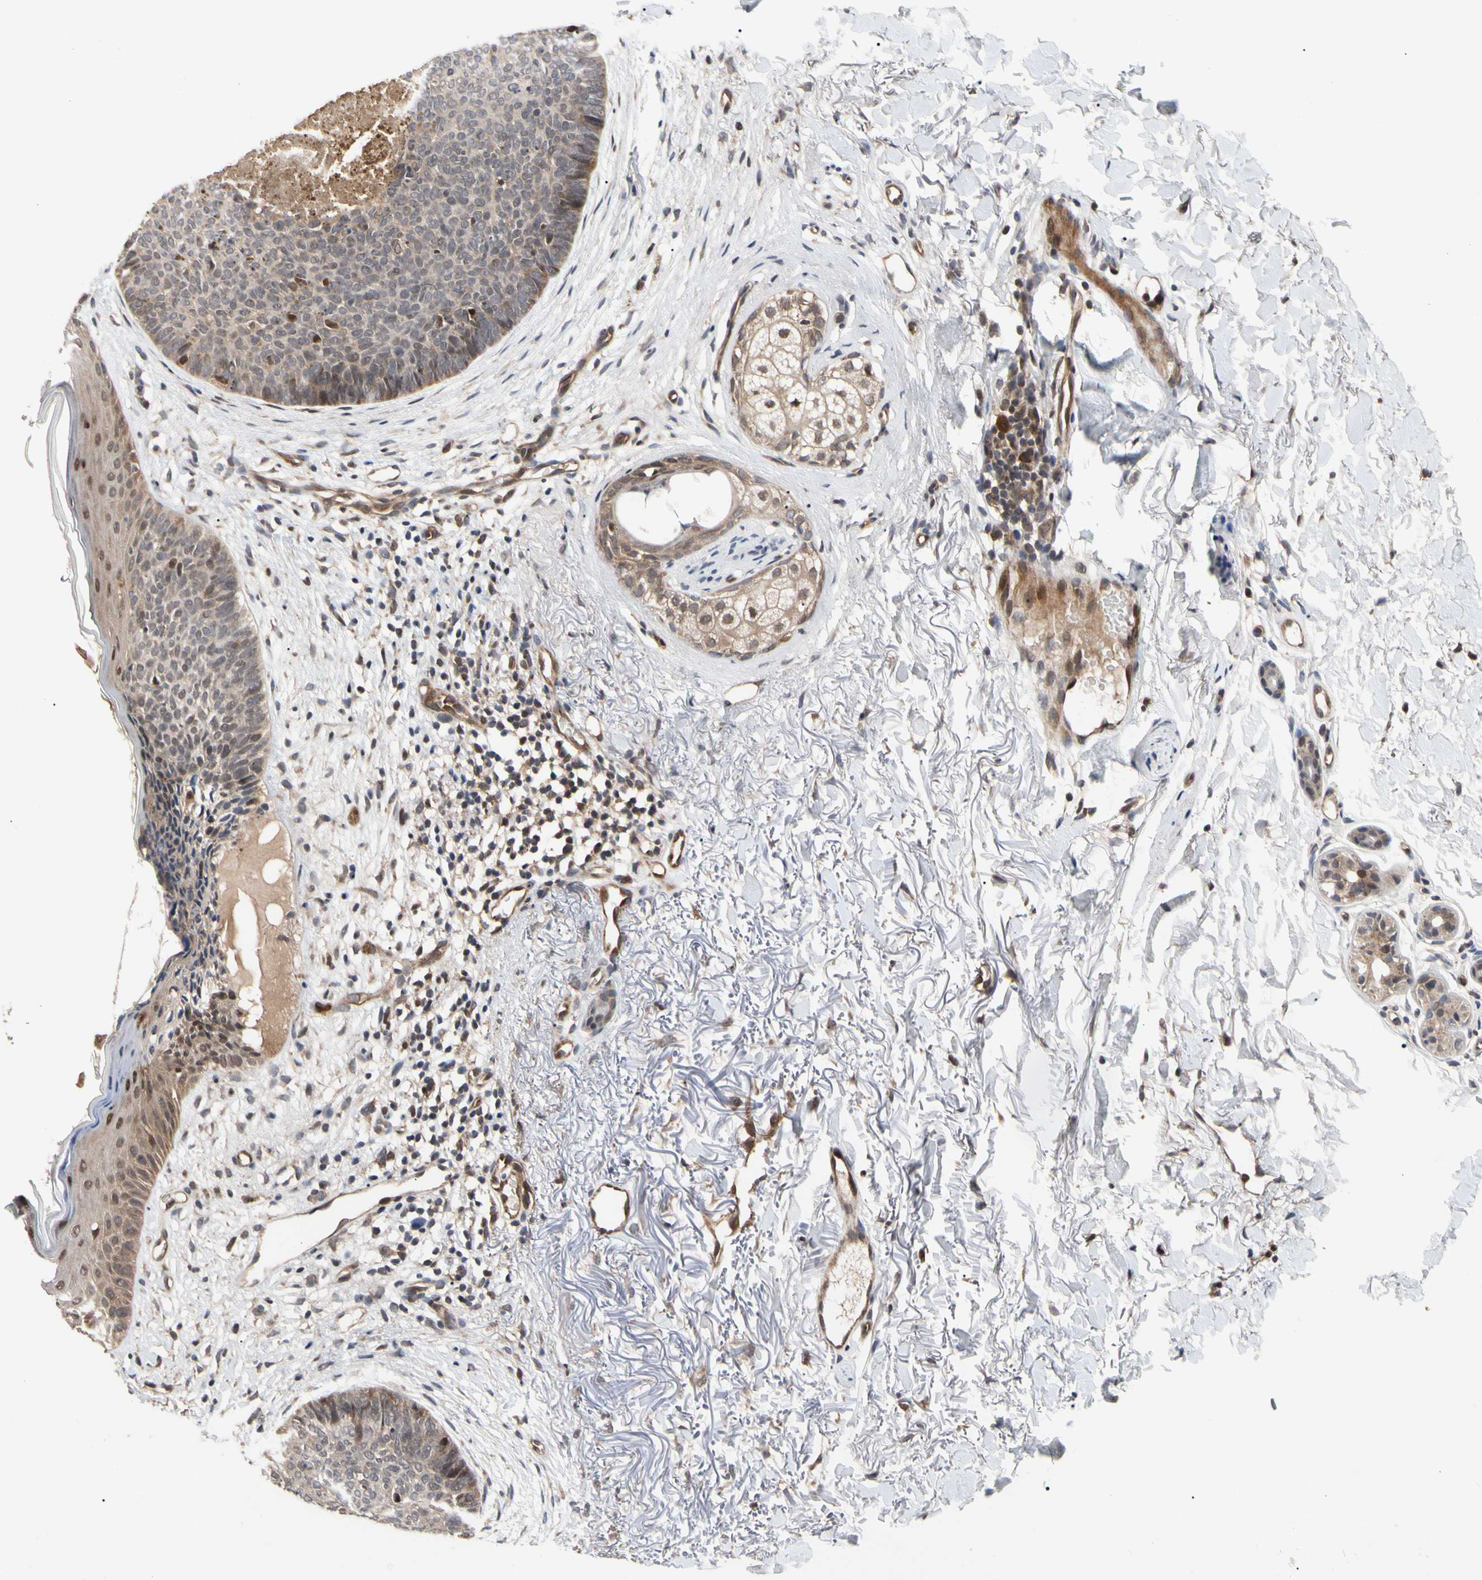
{"staining": {"intensity": "weak", "quantity": "<25%", "location": "cytoplasmic/membranous"}, "tissue": "skin cancer", "cell_type": "Tumor cells", "image_type": "cancer", "snomed": [{"axis": "morphology", "description": "Basal cell carcinoma"}, {"axis": "topography", "description": "Skin"}], "caption": "This is a histopathology image of IHC staining of skin cancer (basal cell carcinoma), which shows no staining in tumor cells. The staining was performed using DAB to visualize the protein expression in brown, while the nuclei were stained in blue with hematoxylin (Magnification: 20x).", "gene": "CYTIP", "patient": {"sex": "female", "age": 70}}